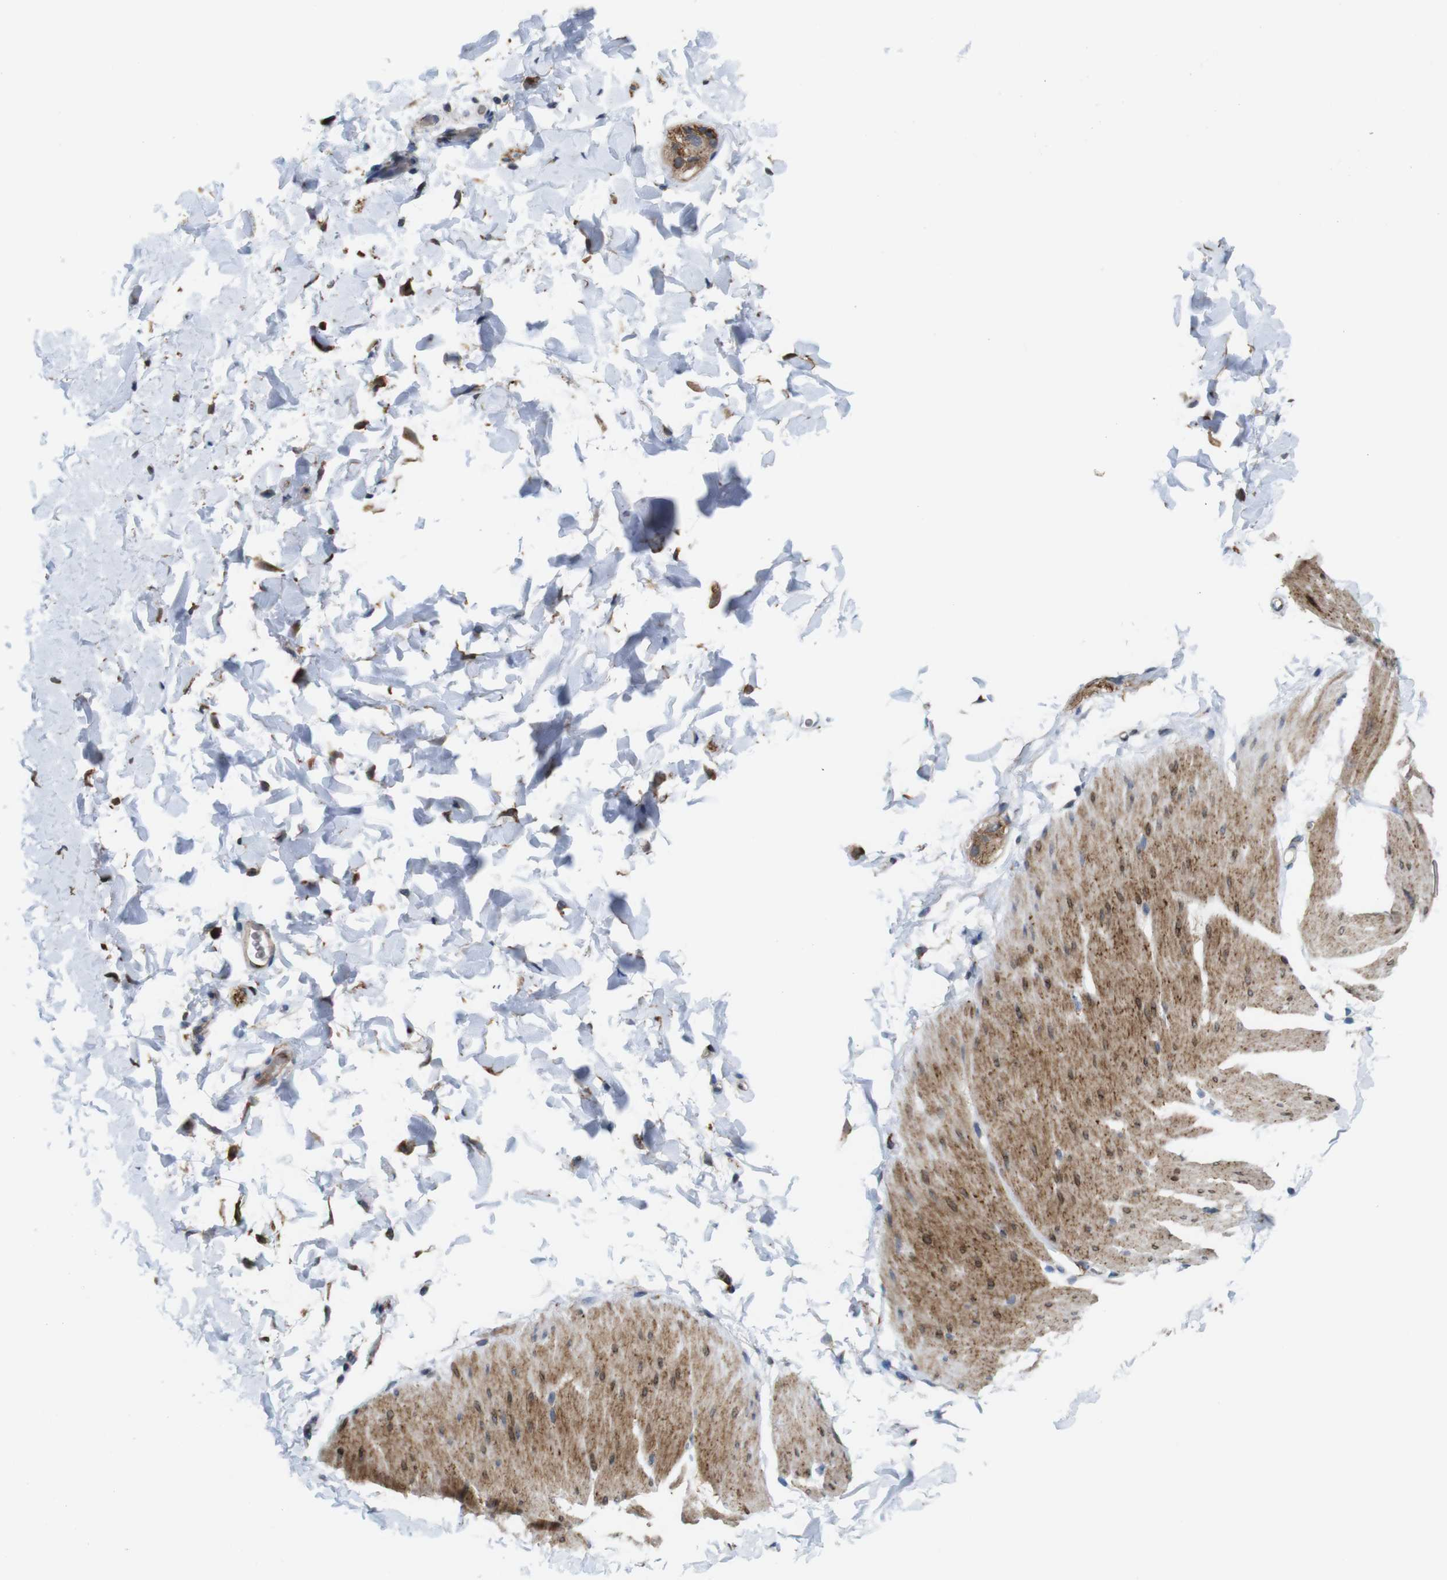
{"staining": {"intensity": "moderate", "quantity": "25%-75%", "location": "cytoplasmic/membranous"}, "tissue": "smooth muscle", "cell_type": "Smooth muscle cells", "image_type": "normal", "snomed": [{"axis": "morphology", "description": "Normal tissue, NOS"}, {"axis": "topography", "description": "Smooth muscle"}, {"axis": "topography", "description": "Colon"}], "caption": "Immunohistochemistry (IHC) image of benign human smooth muscle stained for a protein (brown), which reveals medium levels of moderate cytoplasmic/membranous expression in approximately 25%-75% of smooth muscle cells.", "gene": "EFCAB14", "patient": {"sex": "male", "age": 67}}